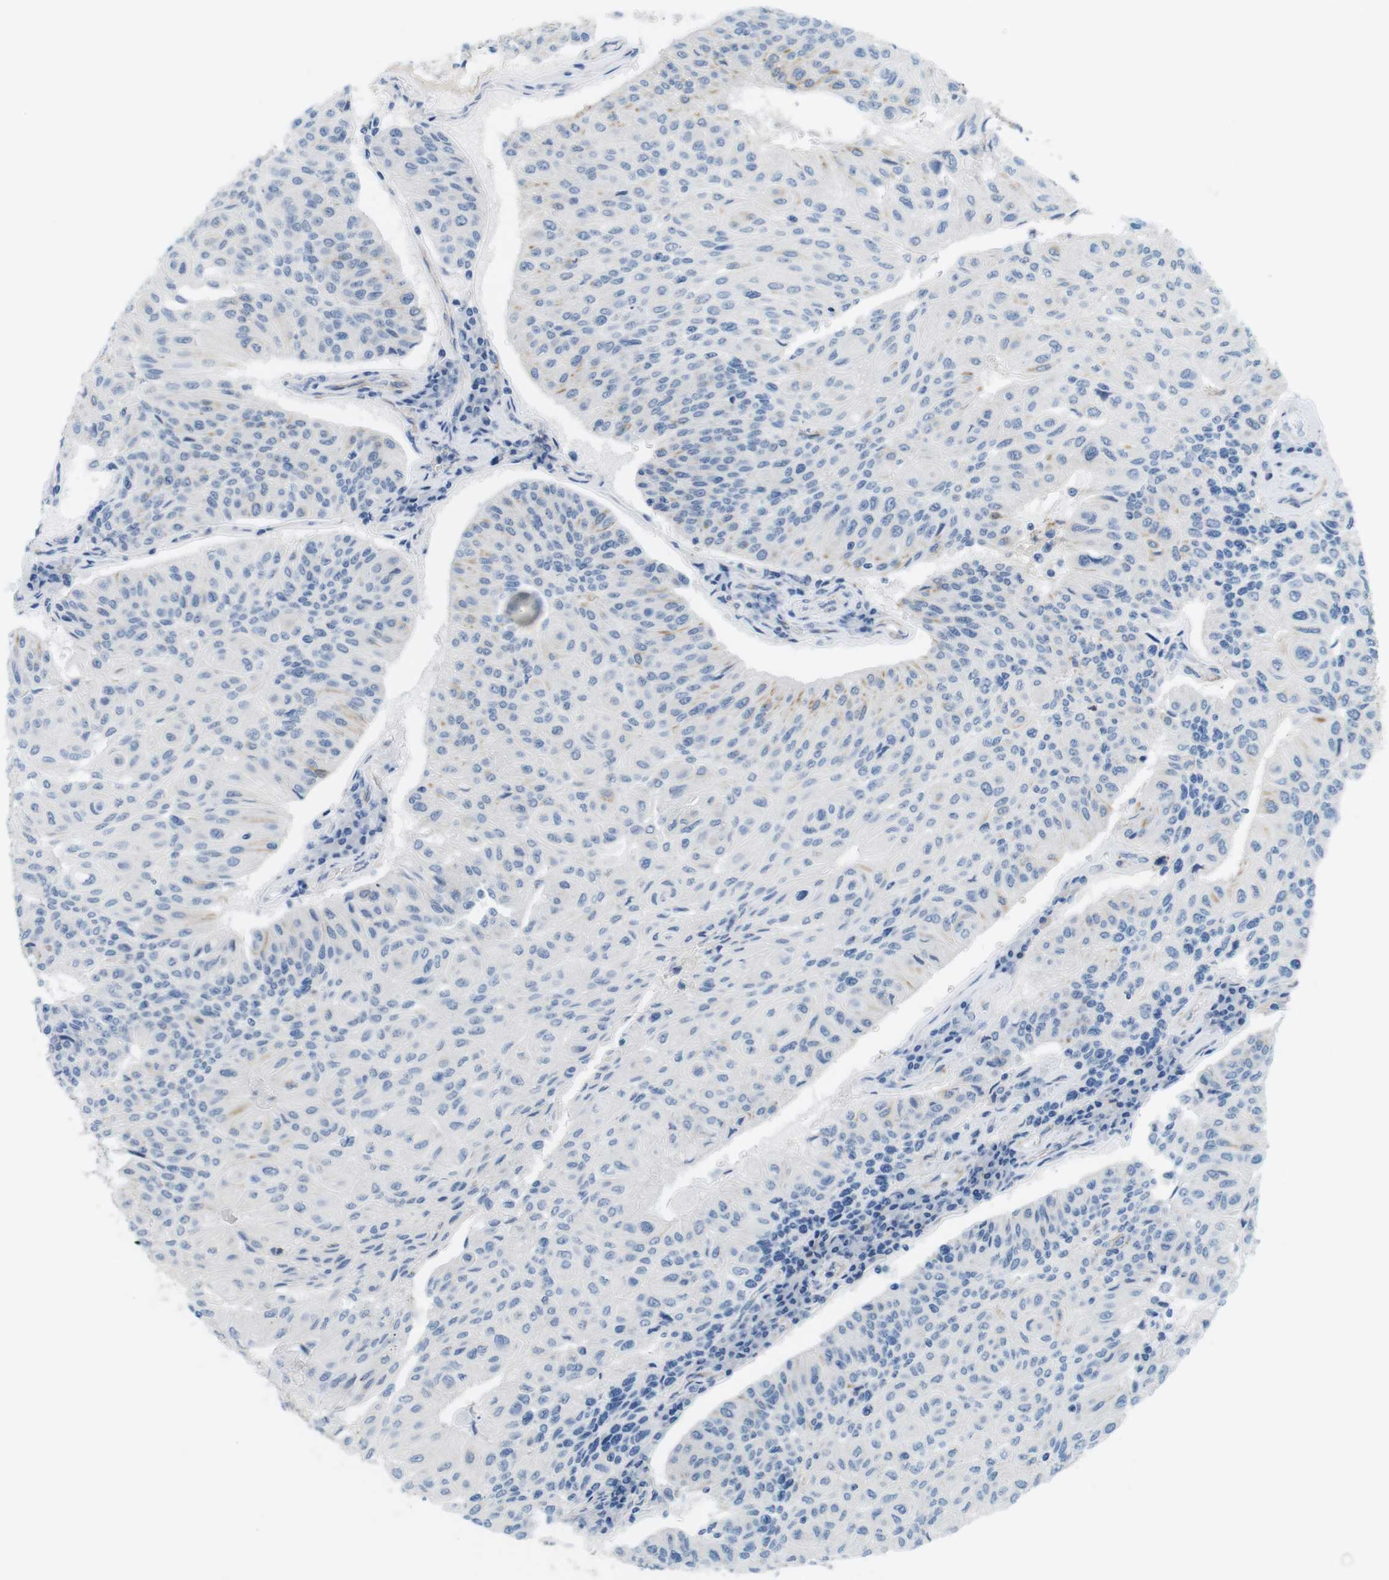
{"staining": {"intensity": "weak", "quantity": "<25%", "location": "cytoplasmic/membranous"}, "tissue": "urothelial cancer", "cell_type": "Tumor cells", "image_type": "cancer", "snomed": [{"axis": "morphology", "description": "Urothelial carcinoma, High grade"}, {"axis": "topography", "description": "Urinary bladder"}], "caption": "There is no significant positivity in tumor cells of urothelial carcinoma (high-grade). (Stains: DAB (3,3'-diaminobenzidine) IHC with hematoxylin counter stain, Microscopy: brightfield microscopy at high magnification).", "gene": "MYH9", "patient": {"sex": "male", "age": 66}}